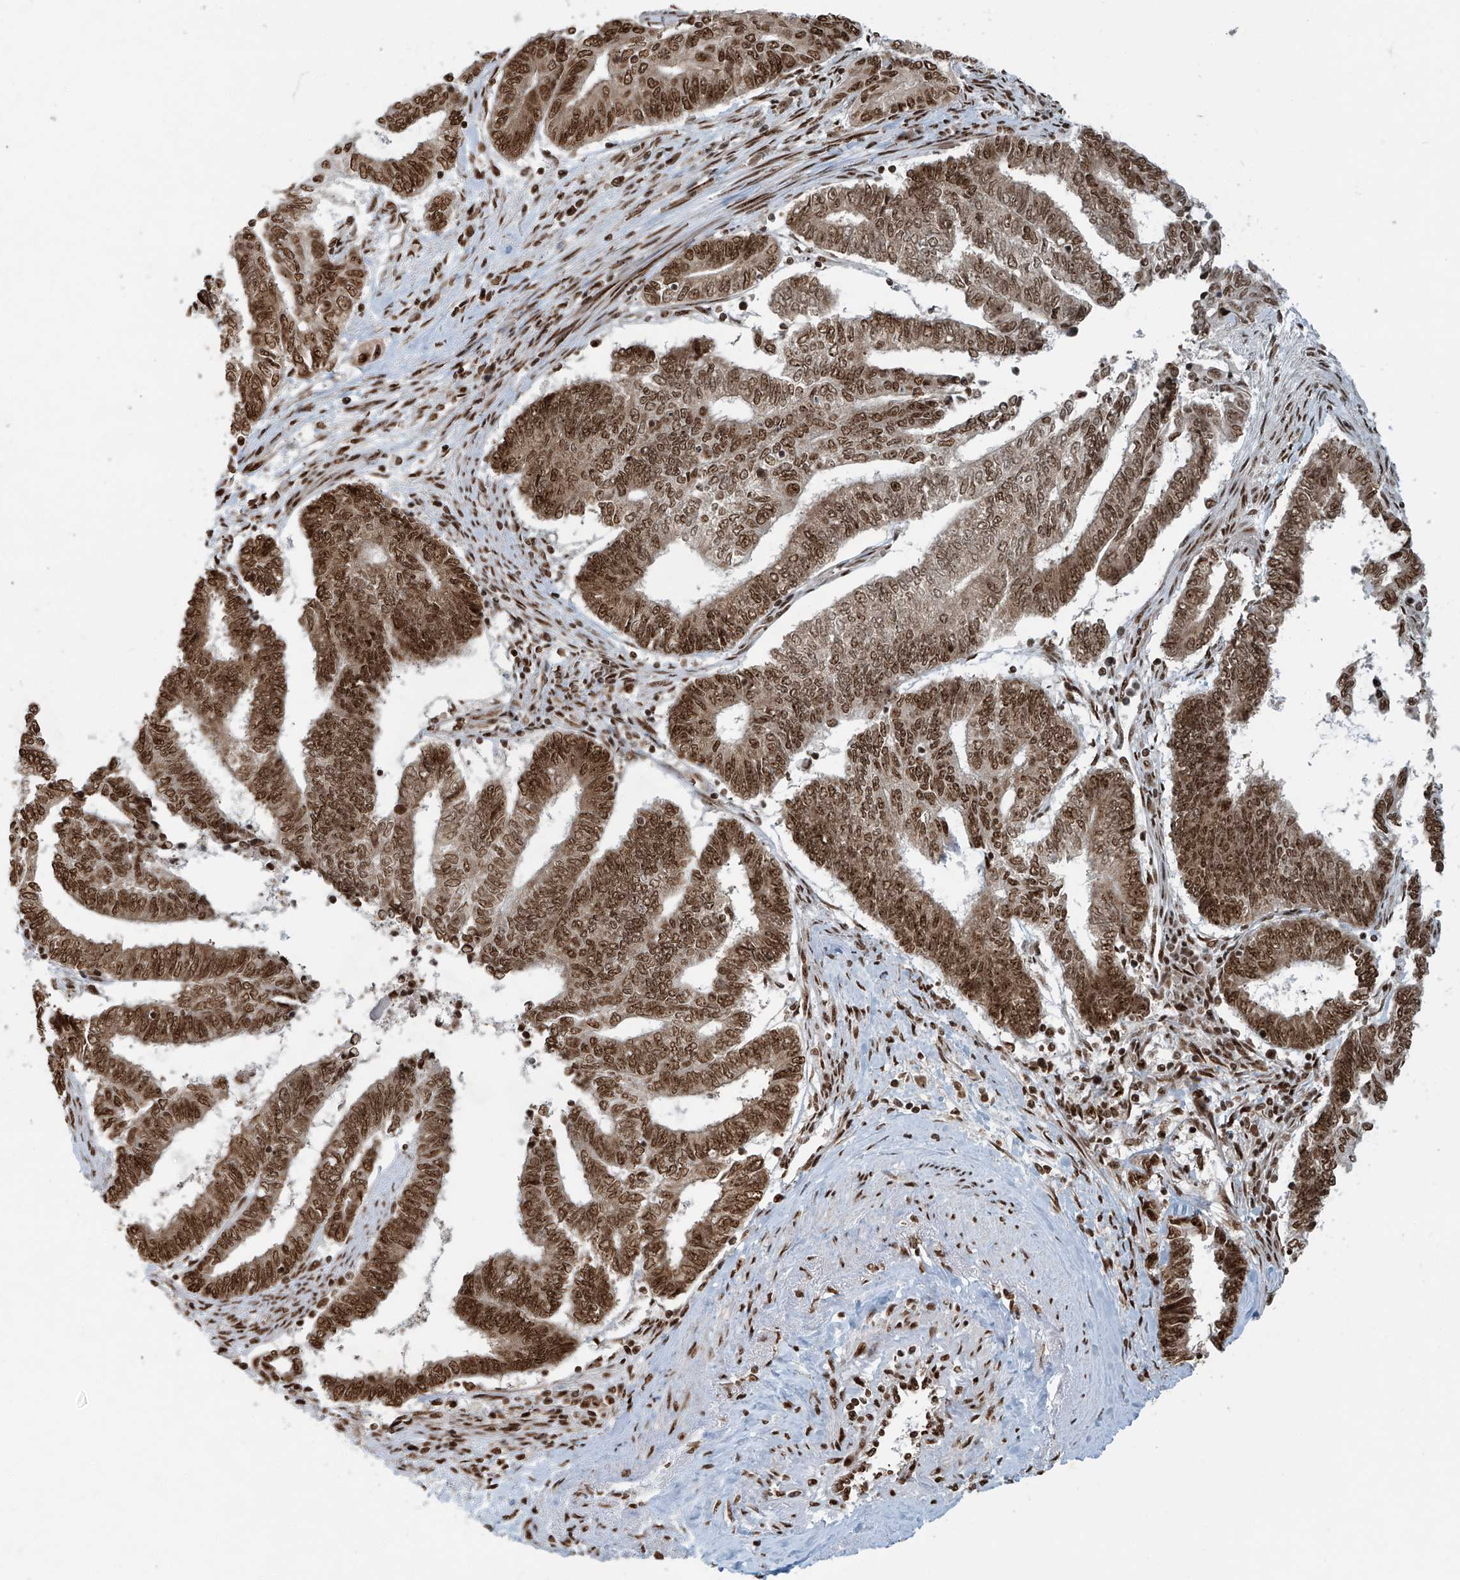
{"staining": {"intensity": "strong", "quantity": ">75%", "location": "nuclear"}, "tissue": "endometrial cancer", "cell_type": "Tumor cells", "image_type": "cancer", "snomed": [{"axis": "morphology", "description": "Adenocarcinoma, NOS"}, {"axis": "topography", "description": "Uterus"}, {"axis": "topography", "description": "Endometrium"}], "caption": "IHC of adenocarcinoma (endometrial) demonstrates high levels of strong nuclear staining in approximately >75% of tumor cells. (DAB (3,3'-diaminobenzidine) = brown stain, brightfield microscopy at high magnification).", "gene": "FAM193B", "patient": {"sex": "female", "age": 70}}